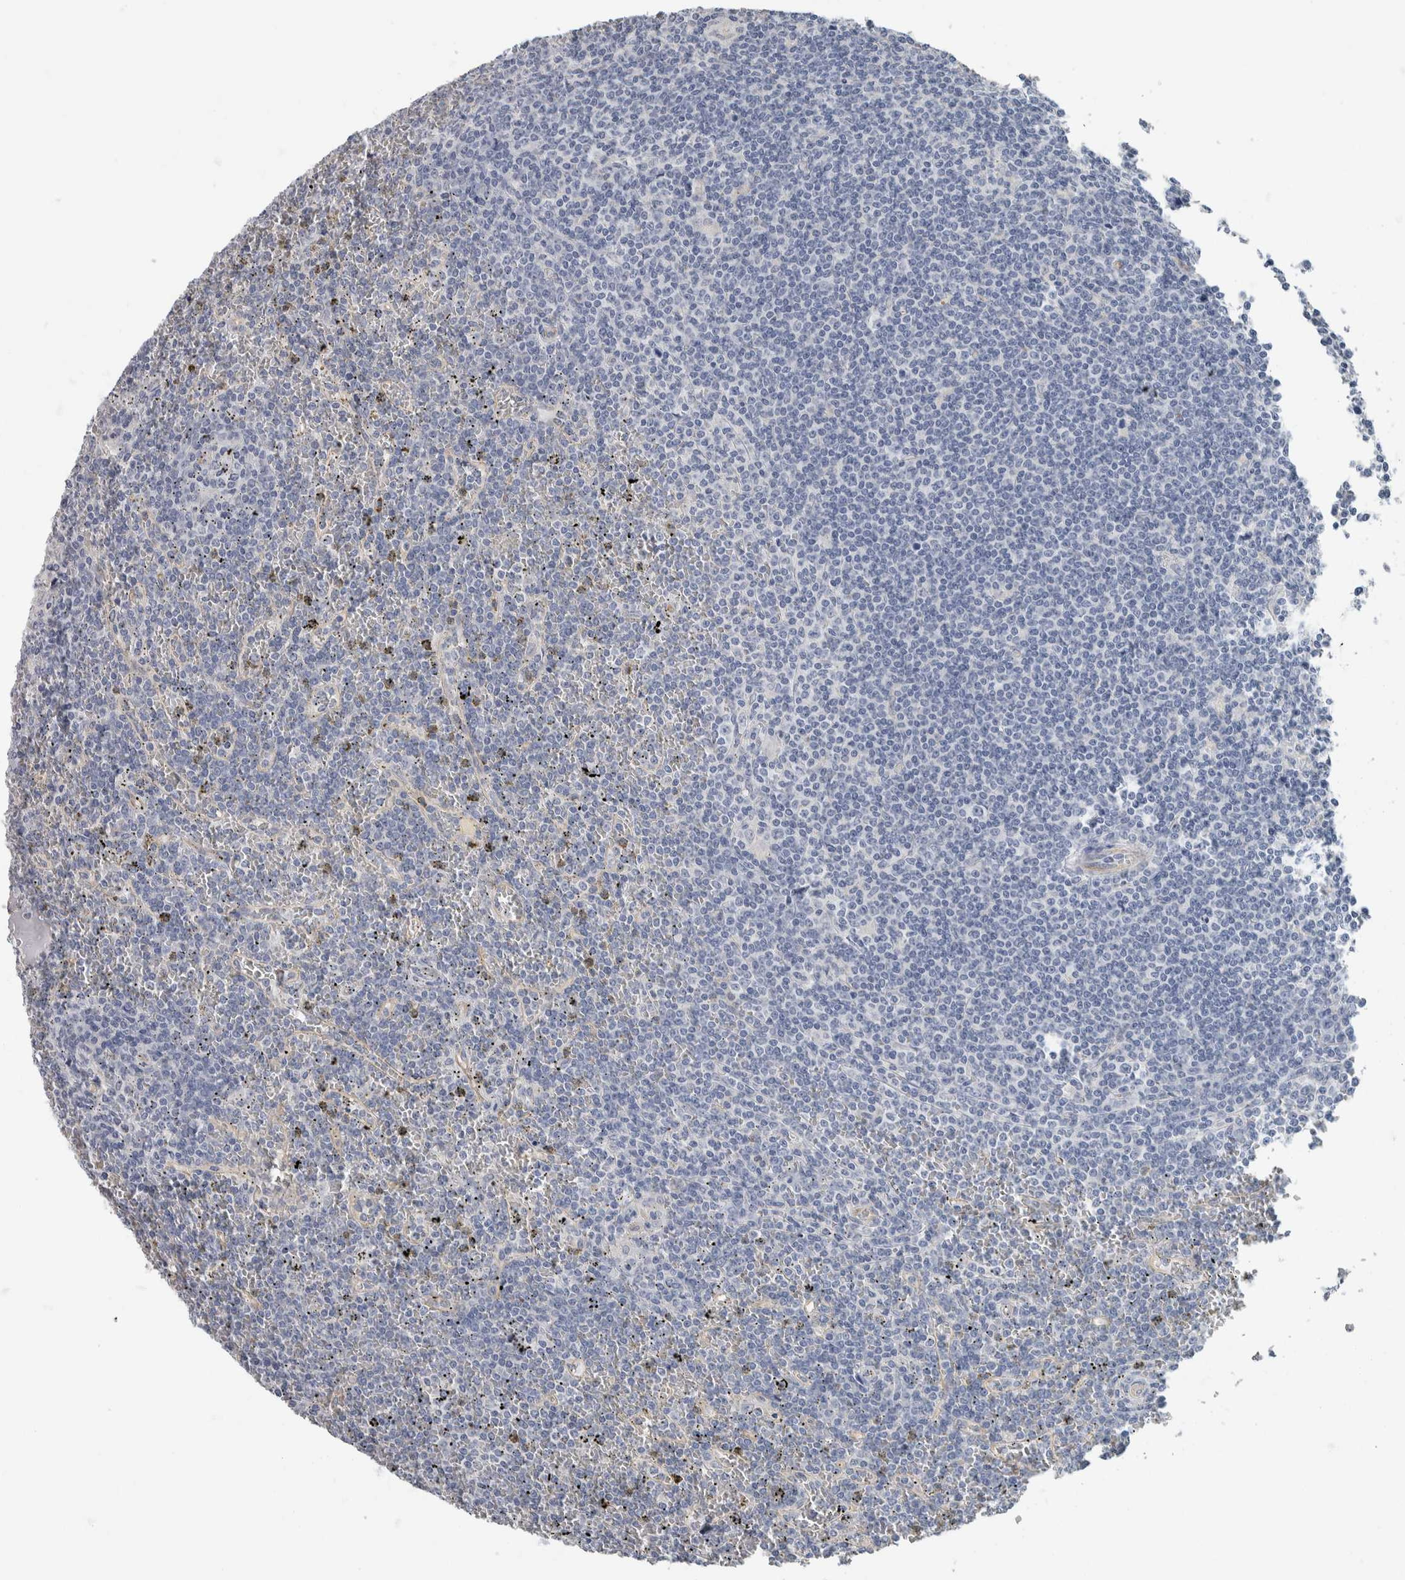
{"staining": {"intensity": "negative", "quantity": "none", "location": "none"}, "tissue": "lymphoma", "cell_type": "Tumor cells", "image_type": "cancer", "snomed": [{"axis": "morphology", "description": "Malignant lymphoma, non-Hodgkin's type, Low grade"}, {"axis": "topography", "description": "Spleen"}], "caption": "The histopathology image exhibits no staining of tumor cells in lymphoma.", "gene": "NEFM", "patient": {"sex": "female", "age": 19}}